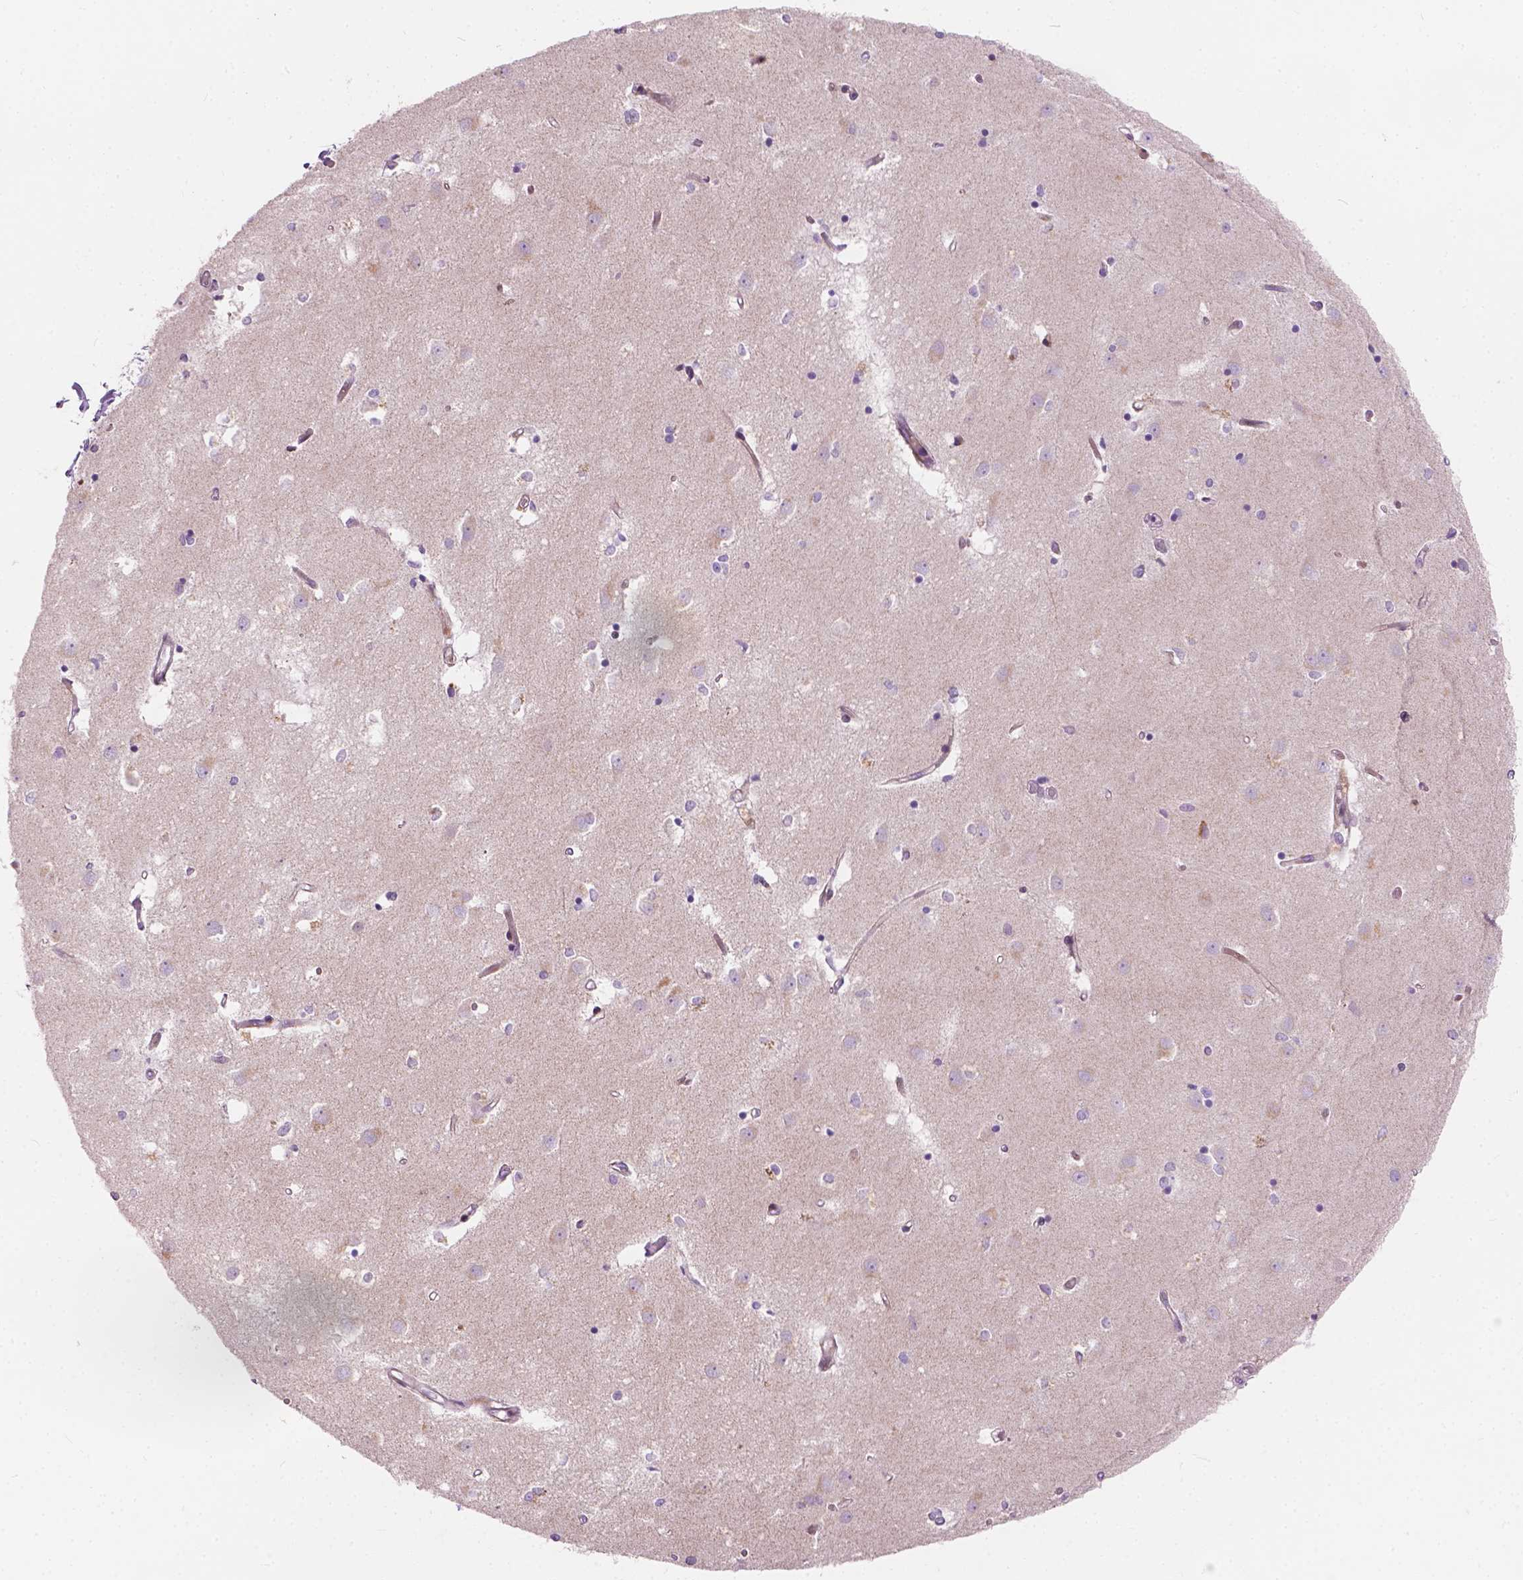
{"staining": {"intensity": "negative", "quantity": "none", "location": "none"}, "tissue": "caudate", "cell_type": "Glial cells", "image_type": "normal", "snomed": [{"axis": "morphology", "description": "Normal tissue, NOS"}, {"axis": "topography", "description": "Lateral ventricle wall"}], "caption": "Glial cells show no significant staining in benign caudate.", "gene": "MORN1", "patient": {"sex": "male", "age": 54}}